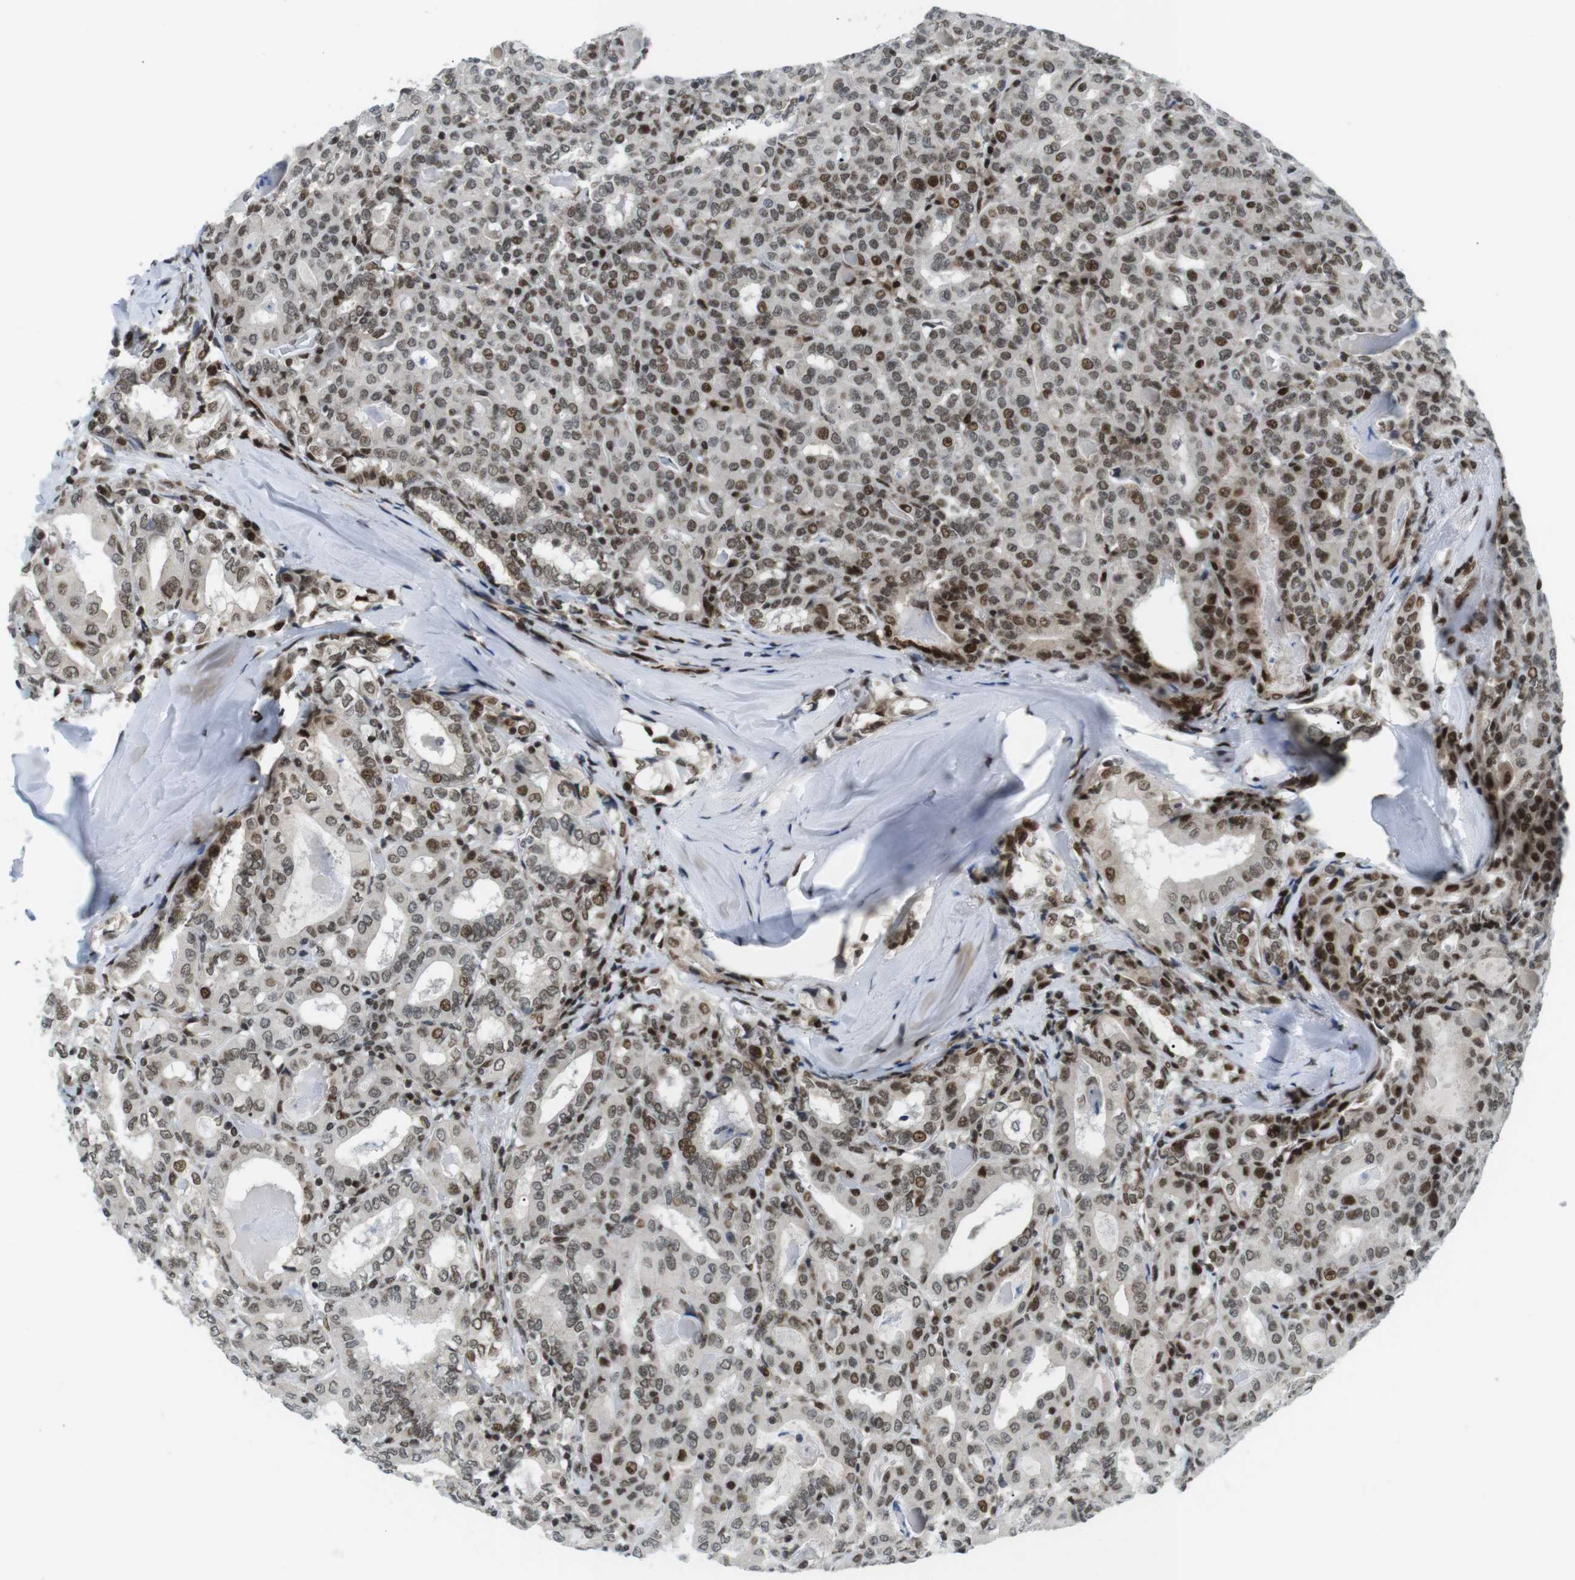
{"staining": {"intensity": "moderate", "quantity": "25%-75%", "location": "nuclear"}, "tissue": "thyroid cancer", "cell_type": "Tumor cells", "image_type": "cancer", "snomed": [{"axis": "morphology", "description": "Papillary adenocarcinoma, NOS"}, {"axis": "topography", "description": "Thyroid gland"}], "caption": "Thyroid cancer (papillary adenocarcinoma) stained for a protein reveals moderate nuclear positivity in tumor cells.", "gene": "CDC27", "patient": {"sex": "female", "age": 42}}